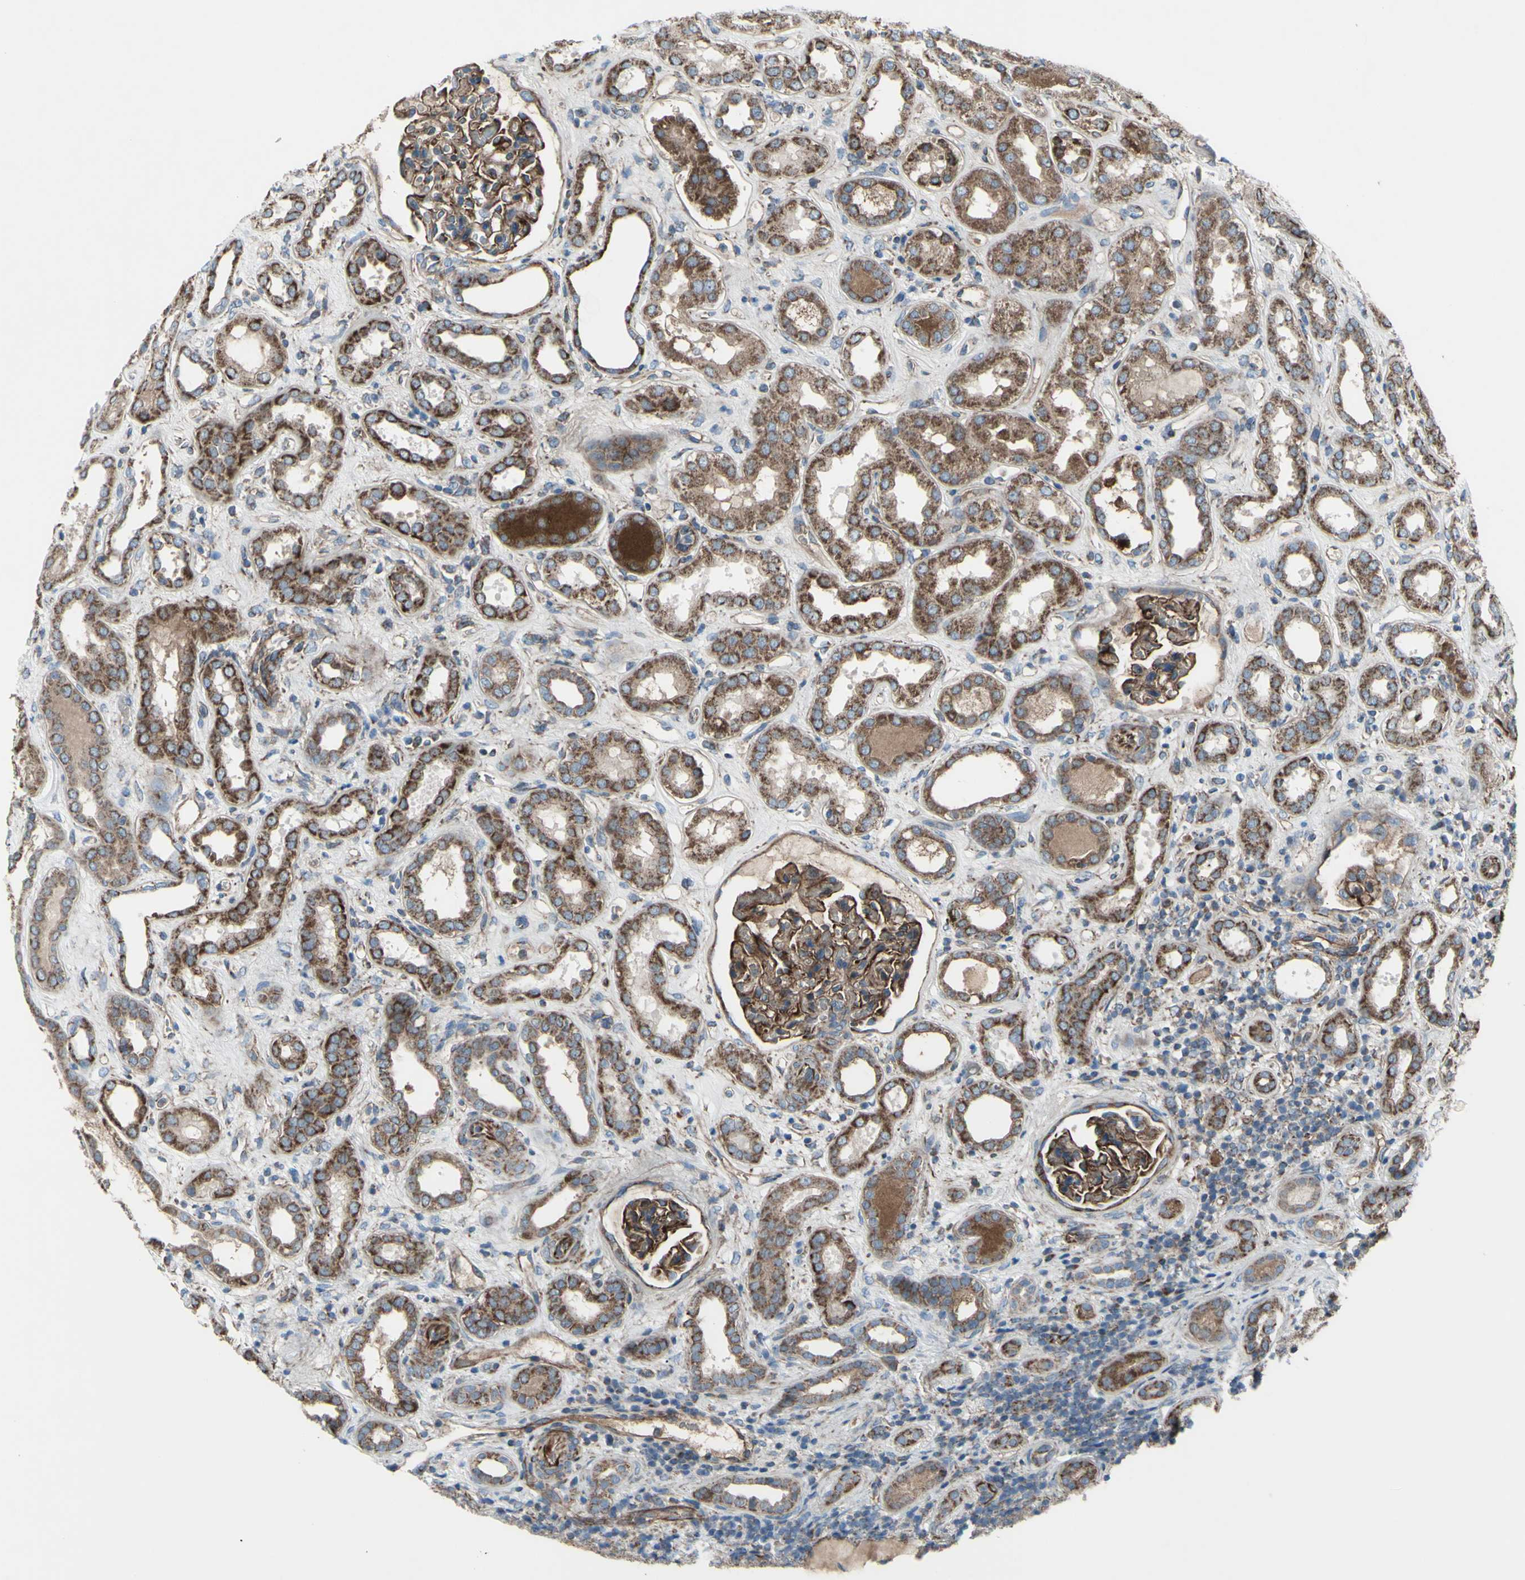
{"staining": {"intensity": "moderate", "quantity": ">75%", "location": "cytoplasmic/membranous"}, "tissue": "kidney", "cell_type": "Cells in glomeruli", "image_type": "normal", "snomed": [{"axis": "morphology", "description": "Normal tissue, NOS"}, {"axis": "topography", "description": "Kidney"}], "caption": "Protein staining of benign kidney exhibits moderate cytoplasmic/membranous expression in approximately >75% of cells in glomeruli. The staining is performed using DAB brown chromogen to label protein expression. The nuclei are counter-stained blue using hematoxylin.", "gene": "EMC7", "patient": {"sex": "male", "age": 59}}